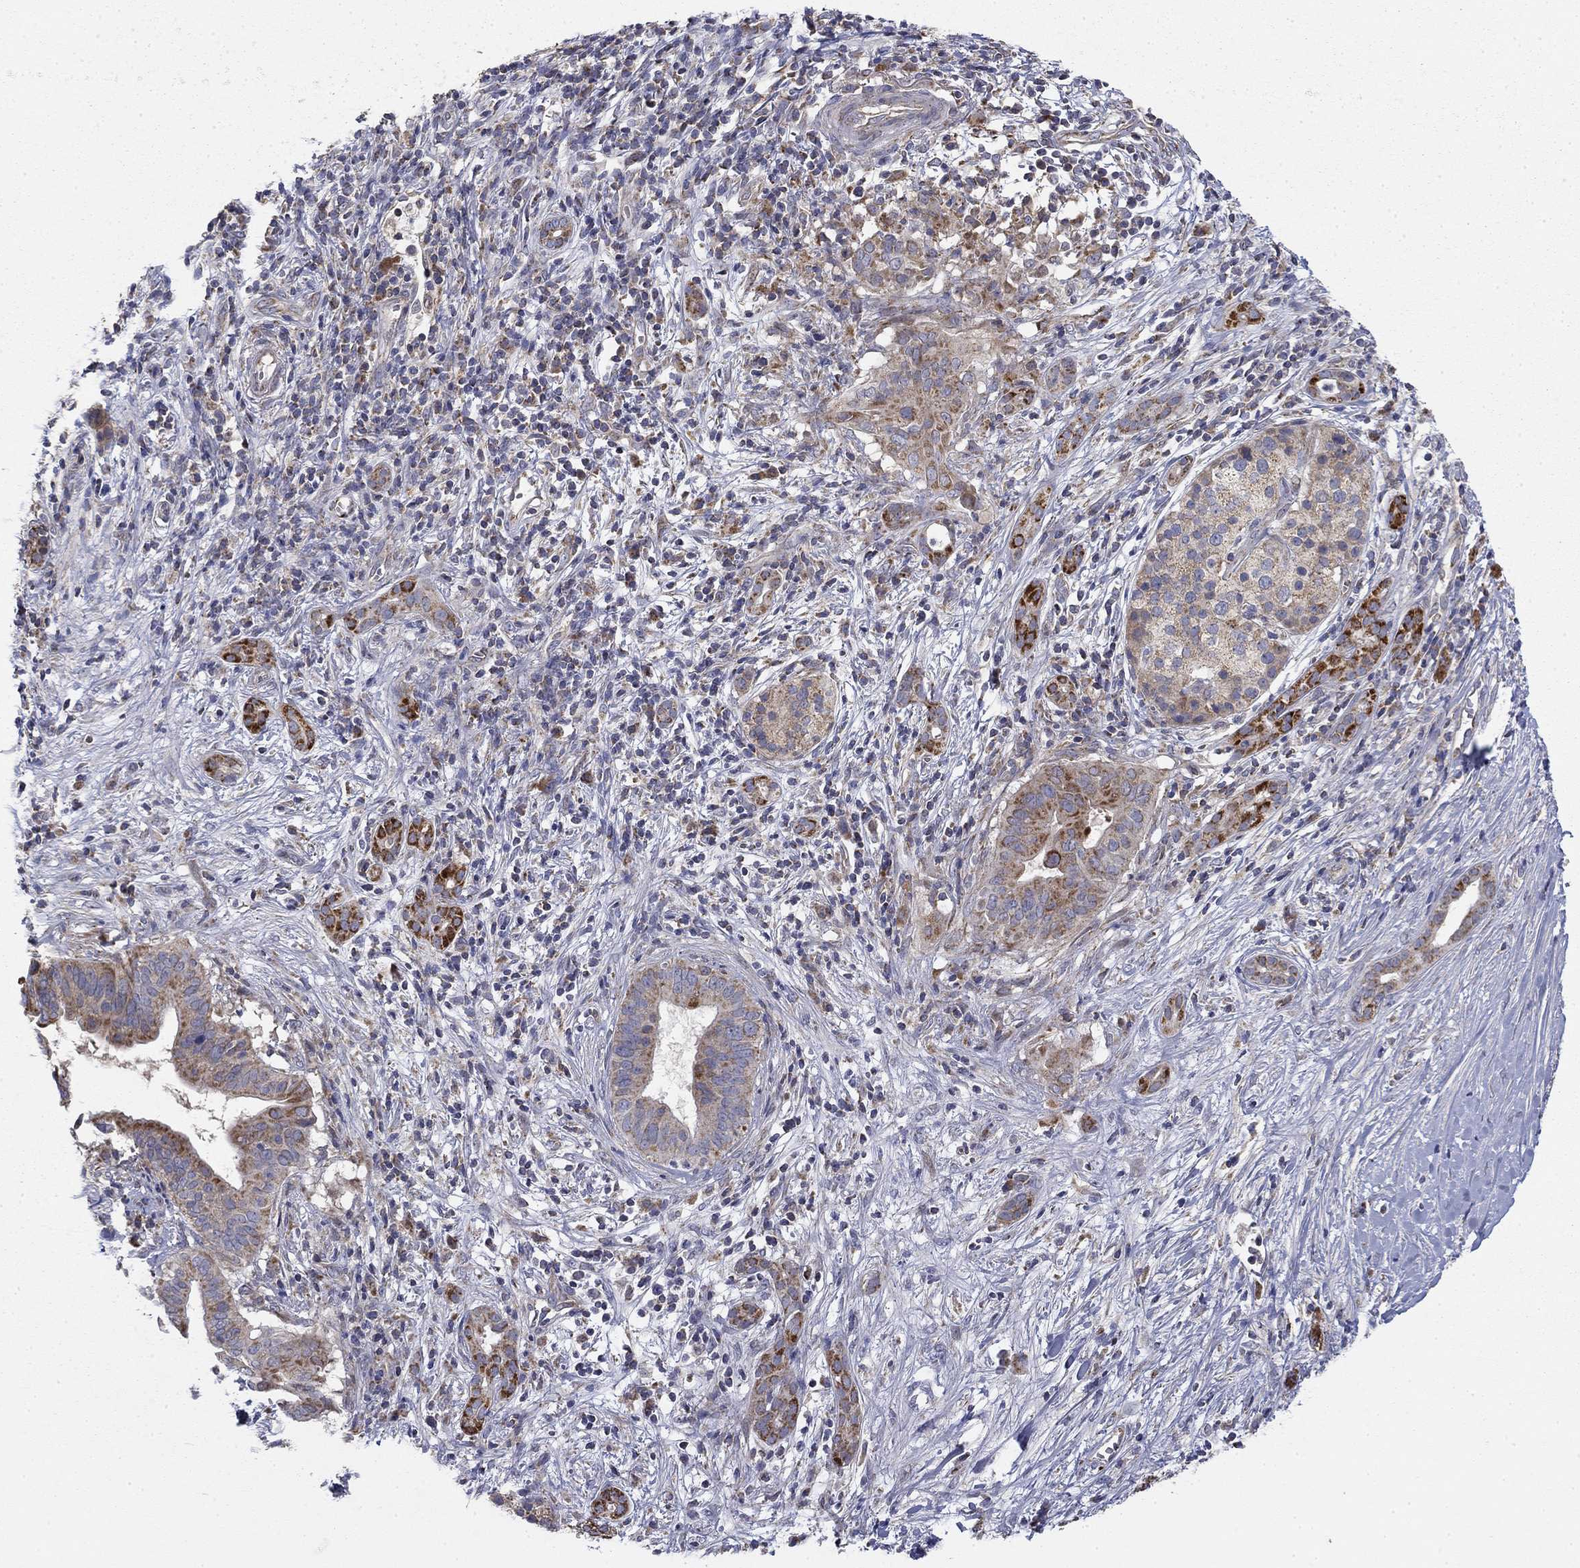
{"staining": {"intensity": "moderate", "quantity": "<25%", "location": "cytoplasmic/membranous"}, "tissue": "pancreatic cancer", "cell_type": "Tumor cells", "image_type": "cancer", "snomed": [{"axis": "morphology", "description": "Adenocarcinoma, NOS"}, {"axis": "topography", "description": "Pancreas"}], "caption": "Moderate cytoplasmic/membranous positivity for a protein is identified in about <25% of tumor cells of adenocarcinoma (pancreatic) using immunohistochemistry (IHC).", "gene": "MMAA", "patient": {"sex": "male", "age": 61}}